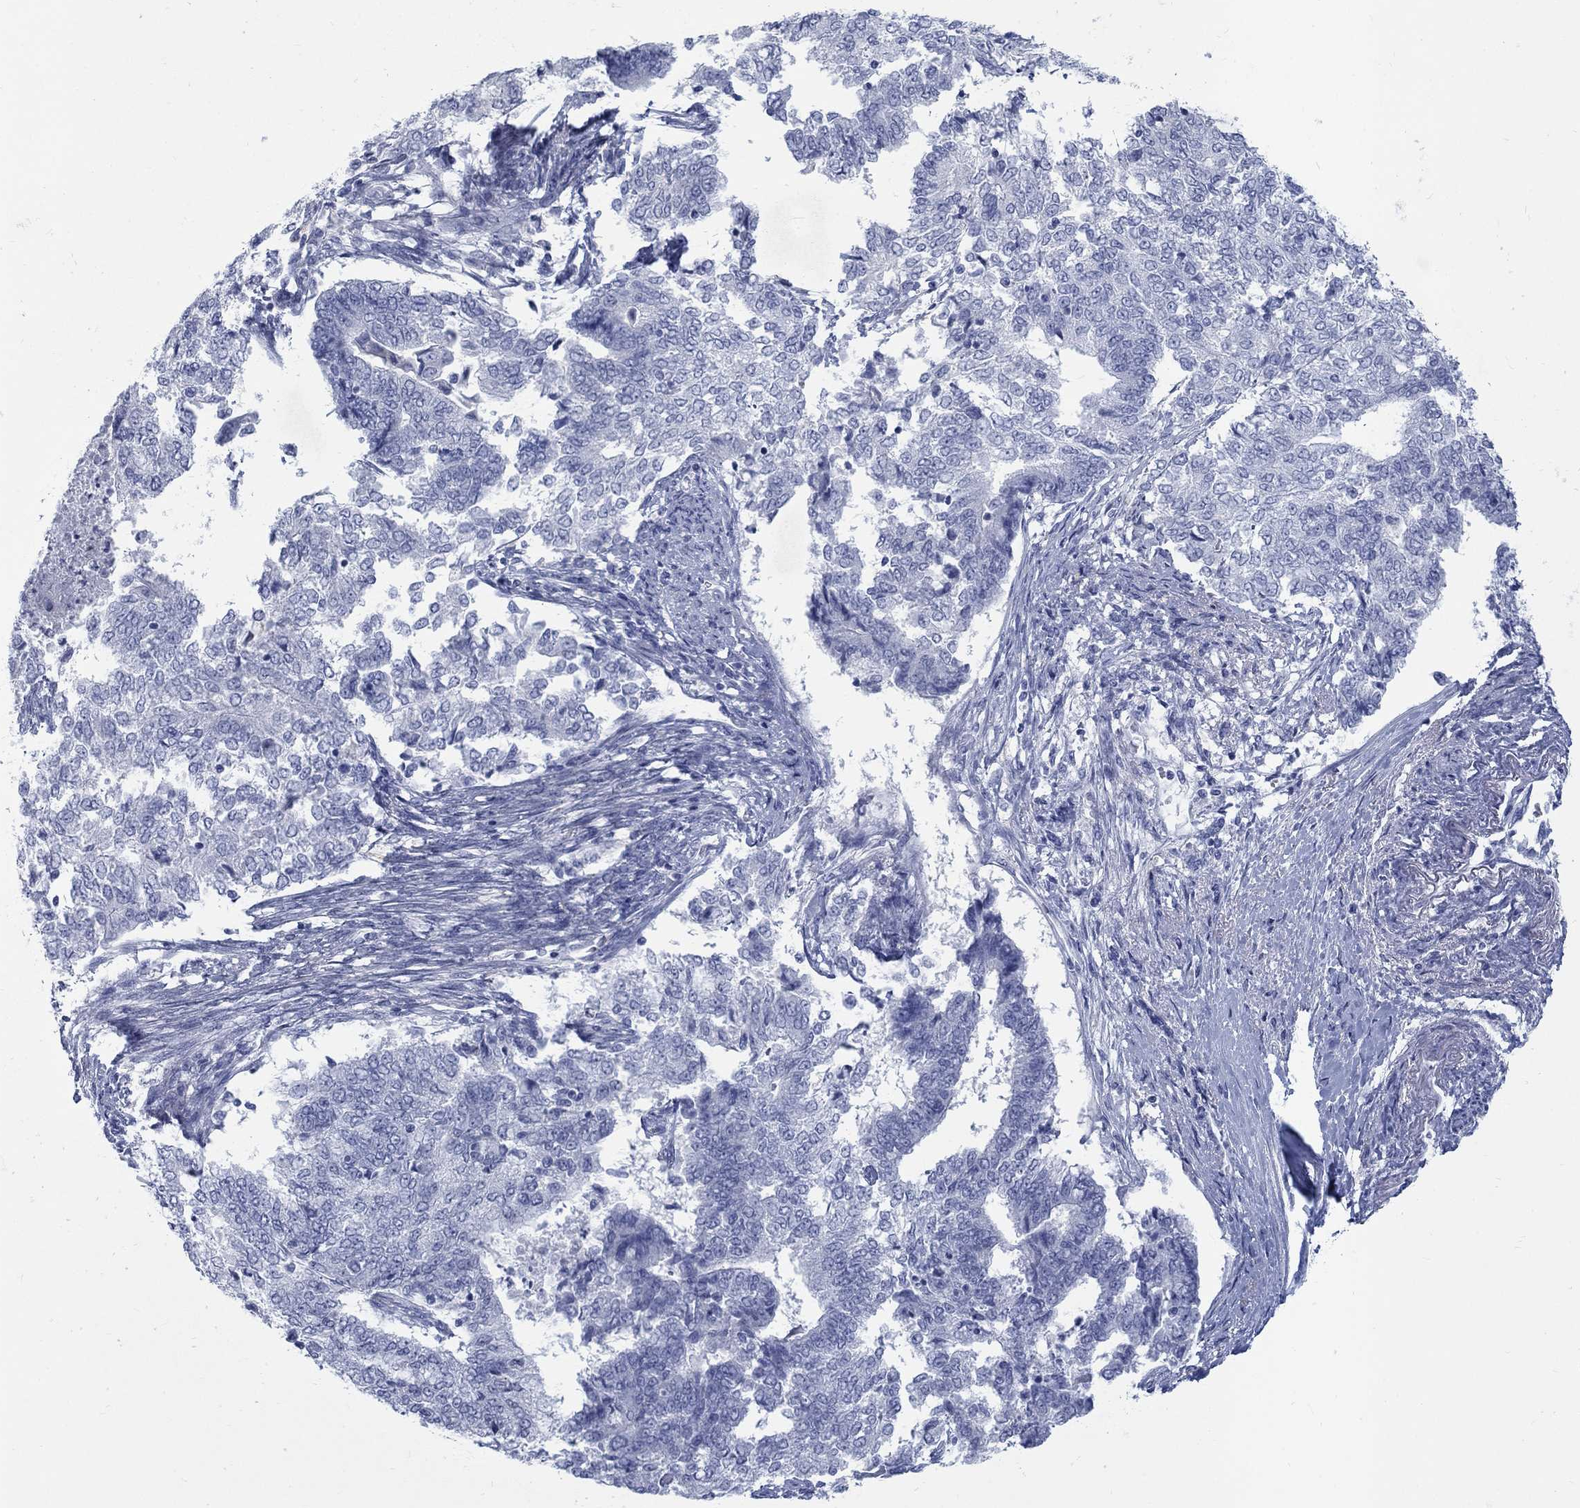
{"staining": {"intensity": "negative", "quantity": "none", "location": "none"}, "tissue": "endometrial cancer", "cell_type": "Tumor cells", "image_type": "cancer", "snomed": [{"axis": "morphology", "description": "Adenocarcinoma, NOS"}, {"axis": "topography", "description": "Endometrium"}], "caption": "Tumor cells show no significant protein staining in endometrial adenocarcinoma.", "gene": "RFTN2", "patient": {"sex": "female", "age": 65}}